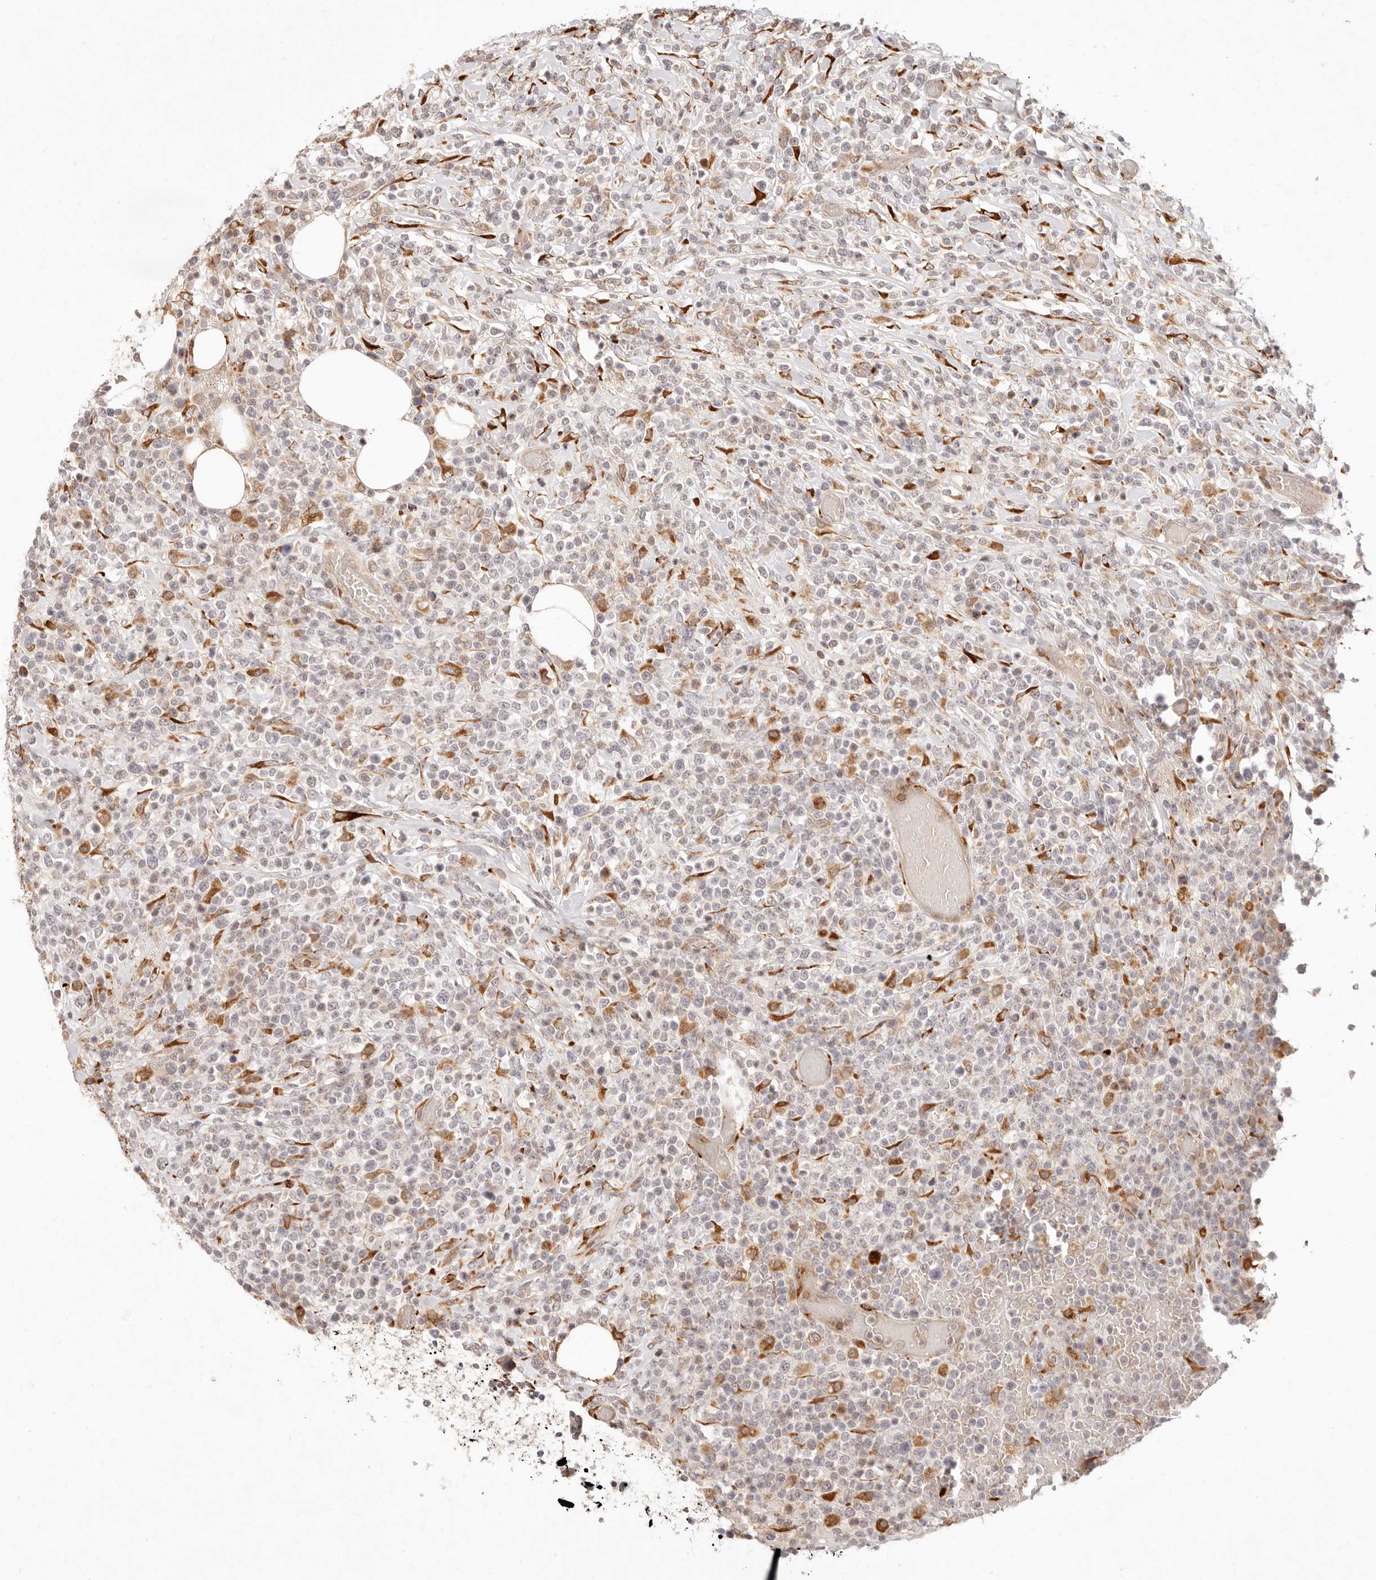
{"staining": {"intensity": "negative", "quantity": "none", "location": "none"}, "tissue": "lymphoma", "cell_type": "Tumor cells", "image_type": "cancer", "snomed": [{"axis": "morphology", "description": "Malignant lymphoma, non-Hodgkin's type, High grade"}, {"axis": "topography", "description": "Colon"}], "caption": "There is no significant staining in tumor cells of high-grade malignant lymphoma, non-Hodgkin's type.", "gene": "C1orf127", "patient": {"sex": "female", "age": 53}}